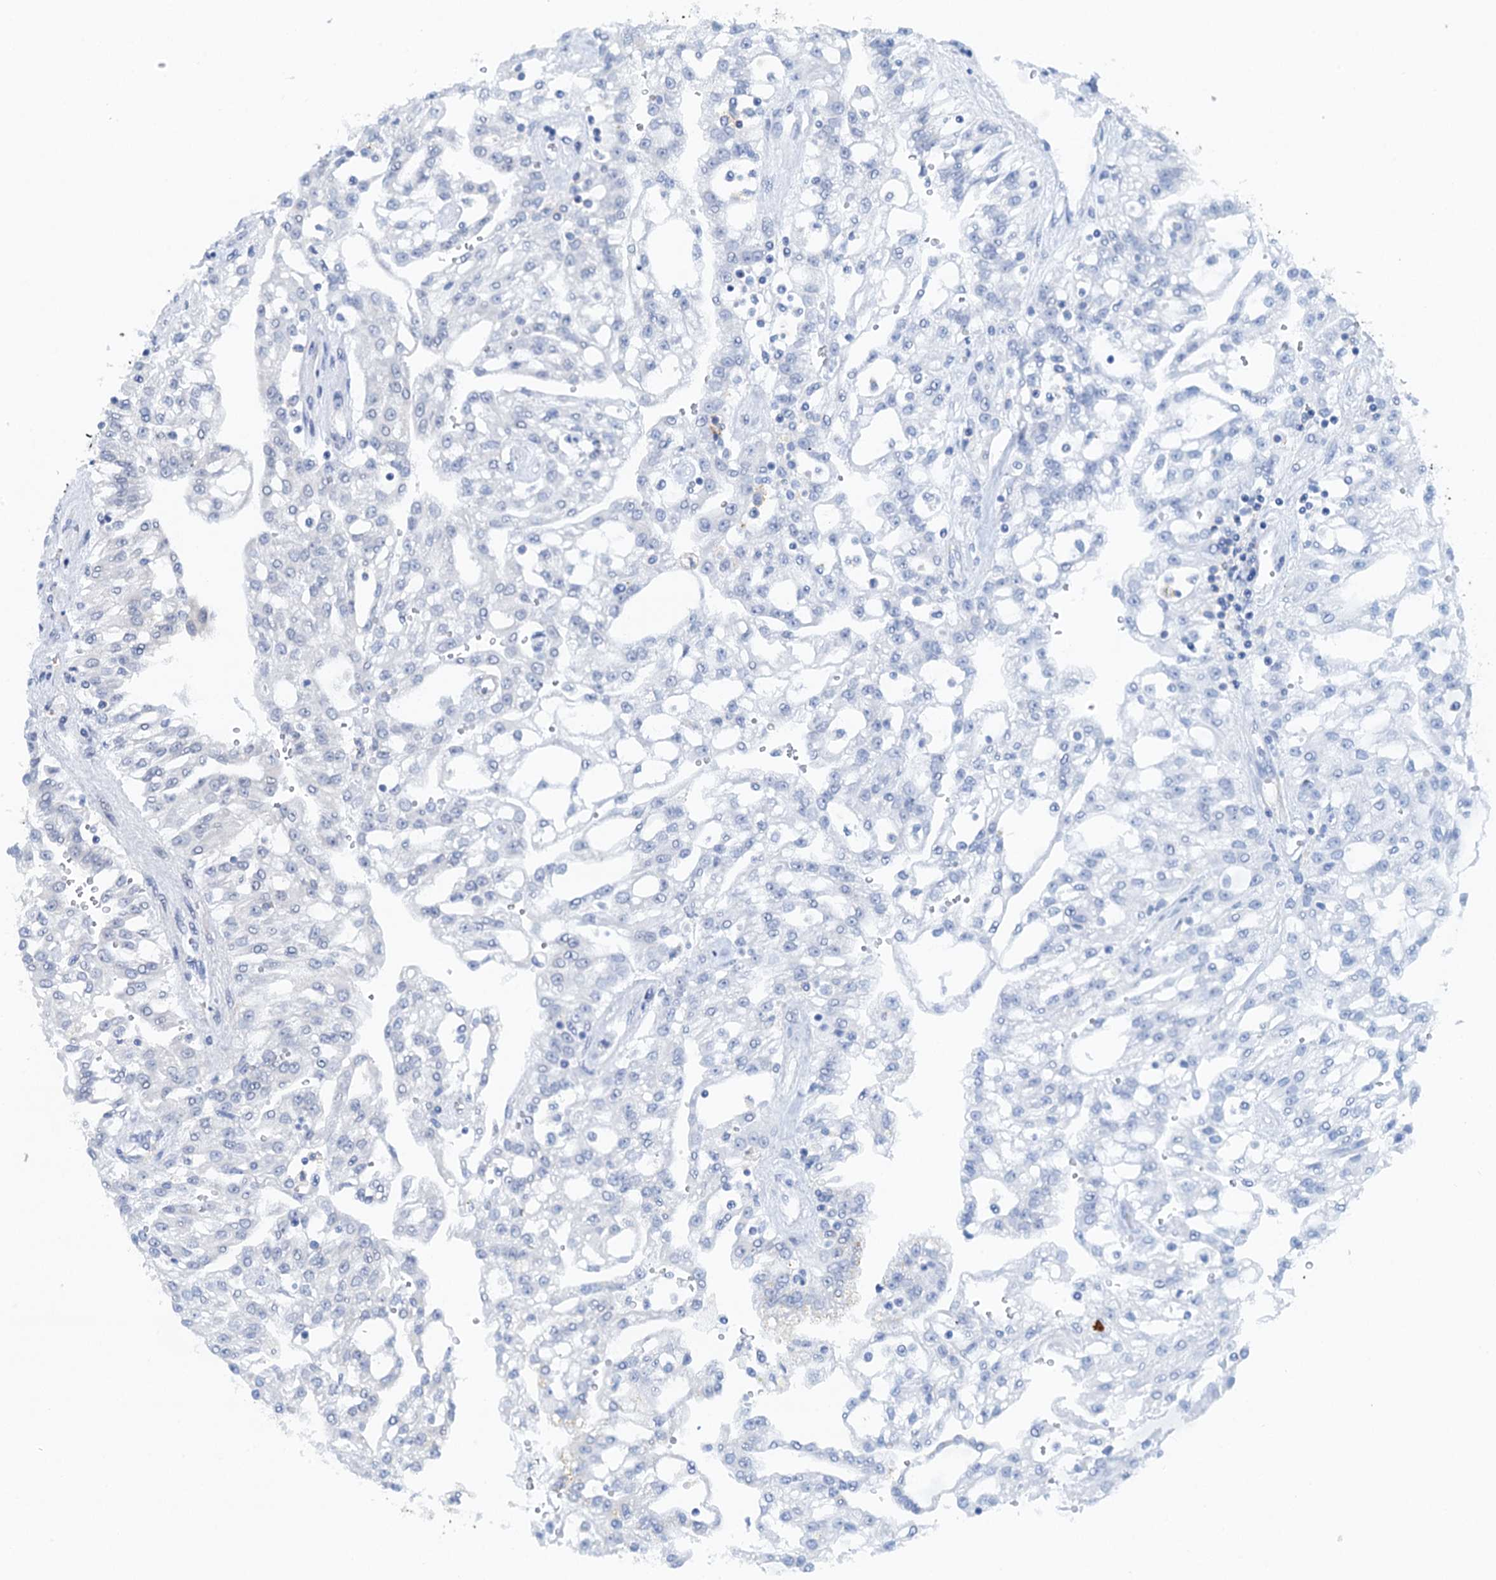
{"staining": {"intensity": "negative", "quantity": "none", "location": "none"}, "tissue": "renal cancer", "cell_type": "Tumor cells", "image_type": "cancer", "snomed": [{"axis": "morphology", "description": "Adenocarcinoma, NOS"}, {"axis": "topography", "description": "Kidney"}], "caption": "Immunohistochemistry (IHC) of human renal cancer demonstrates no expression in tumor cells.", "gene": "TMA16", "patient": {"sex": "male", "age": 63}}